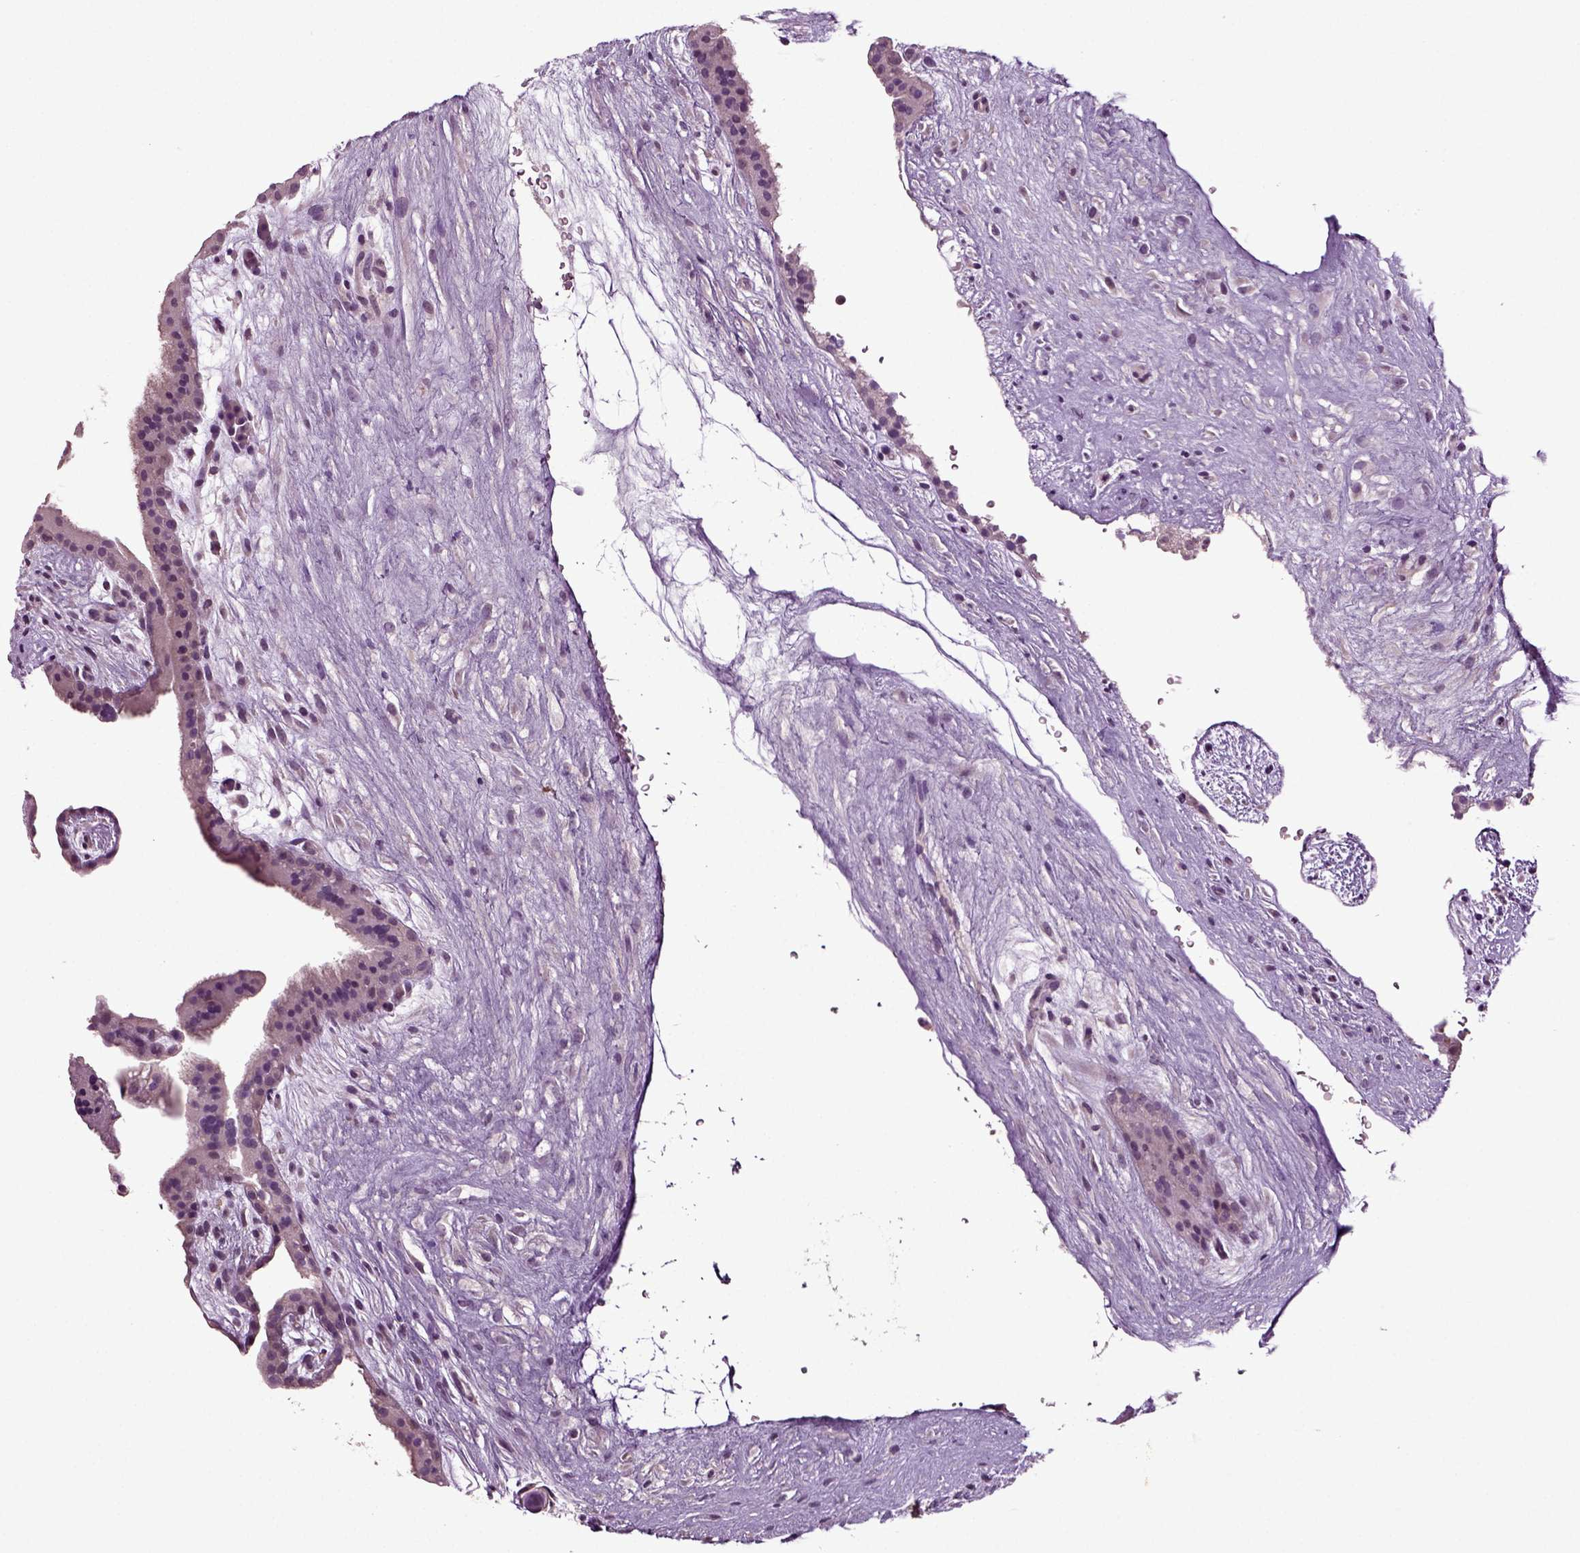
{"staining": {"intensity": "negative", "quantity": "none", "location": "none"}, "tissue": "placenta", "cell_type": "Decidual cells", "image_type": "normal", "snomed": [{"axis": "morphology", "description": "Normal tissue, NOS"}, {"axis": "topography", "description": "Placenta"}], "caption": "This is an immunohistochemistry (IHC) photomicrograph of normal placenta. There is no expression in decidual cells.", "gene": "SLC17A6", "patient": {"sex": "female", "age": 19}}